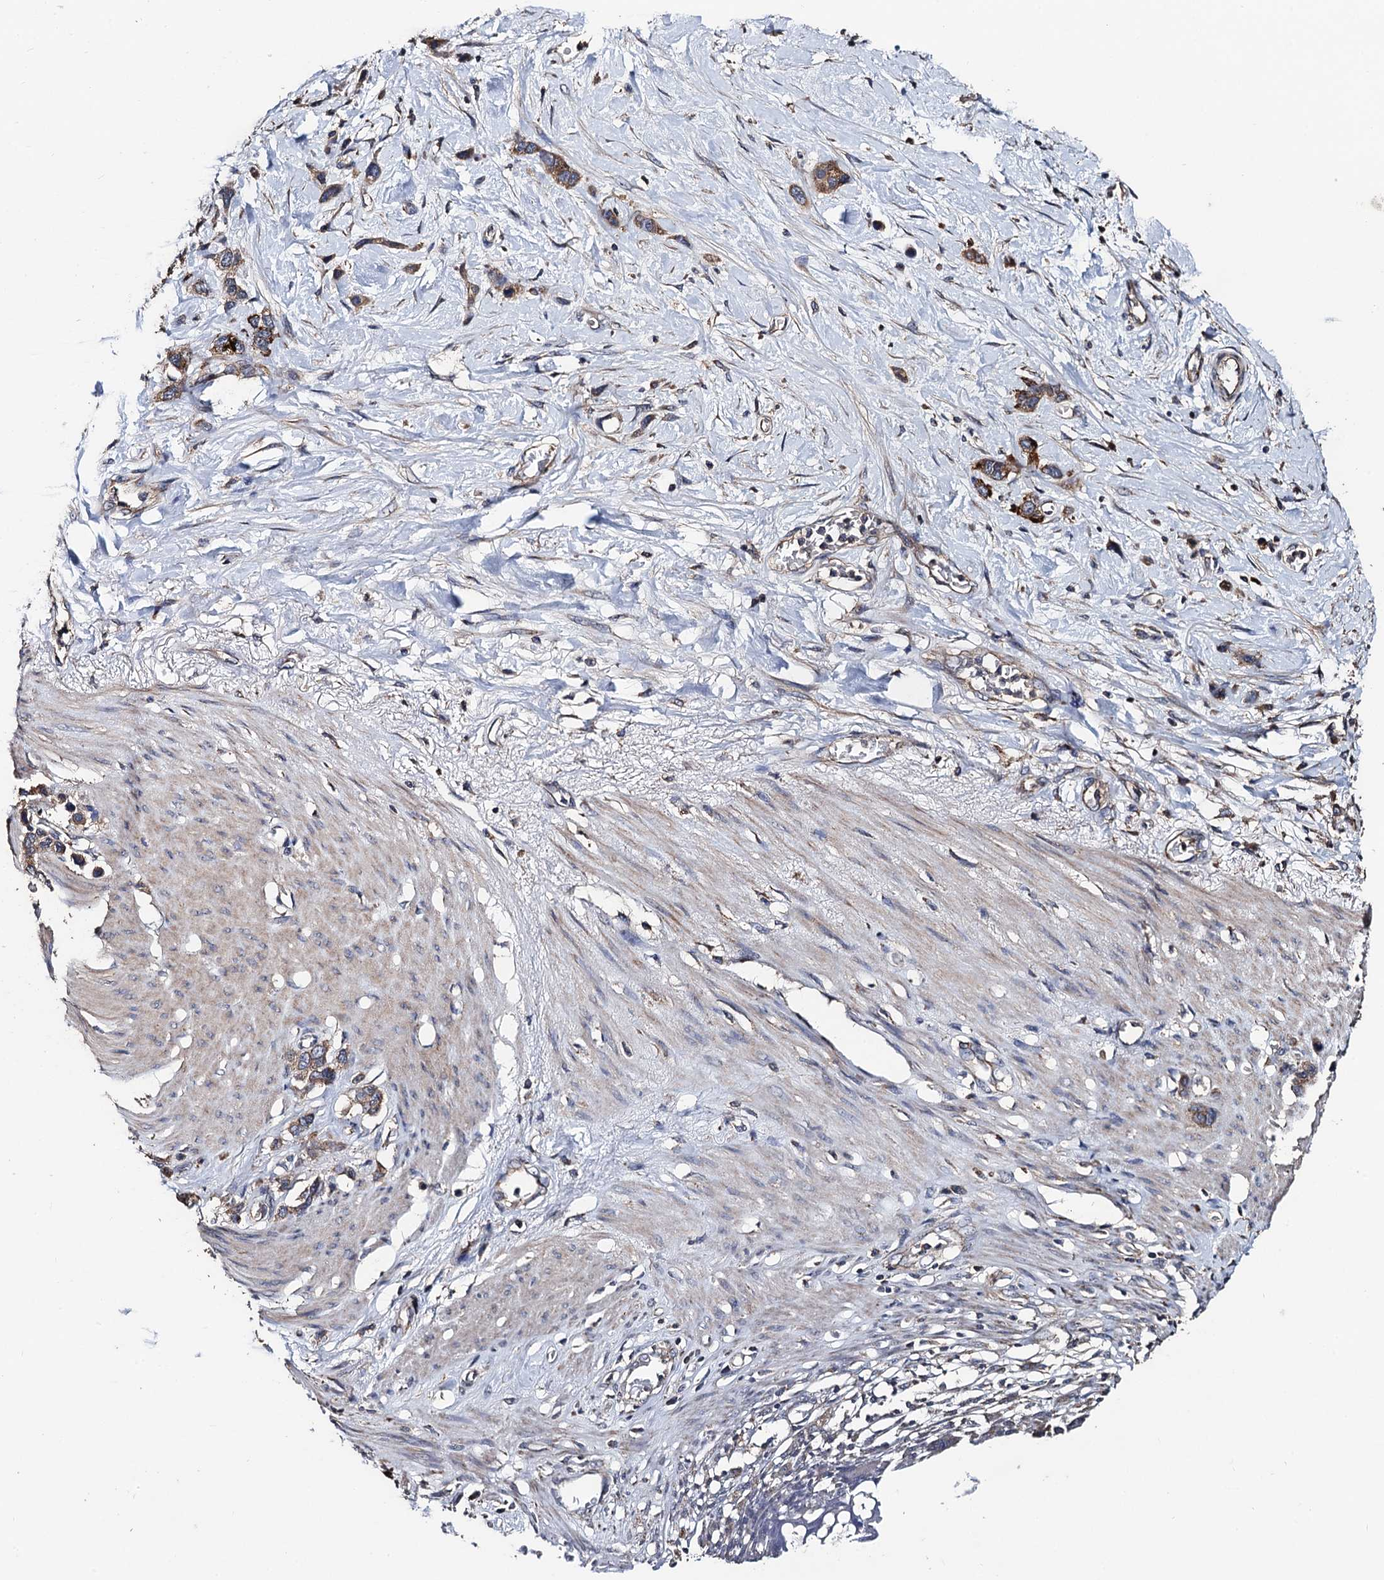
{"staining": {"intensity": "moderate", "quantity": ">75%", "location": "cytoplasmic/membranous"}, "tissue": "stomach cancer", "cell_type": "Tumor cells", "image_type": "cancer", "snomed": [{"axis": "morphology", "description": "Adenocarcinoma, NOS"}, {"axis": "morphology", "description": "Adenocarcinoma, High grade"}, {"axis": "topography", "description": "Stomach, upper"}, {"axis": "topography", "description": "Stomach, lower"}], "caption": "The immunohistochemical stain highlights moderate cytoplasmic/membranous staining in tumor cells of stomach adenocarcinoma (high-grade) tissue.", "gene": "PPTC7", "patient": {"sex": "female", "age": 65}}